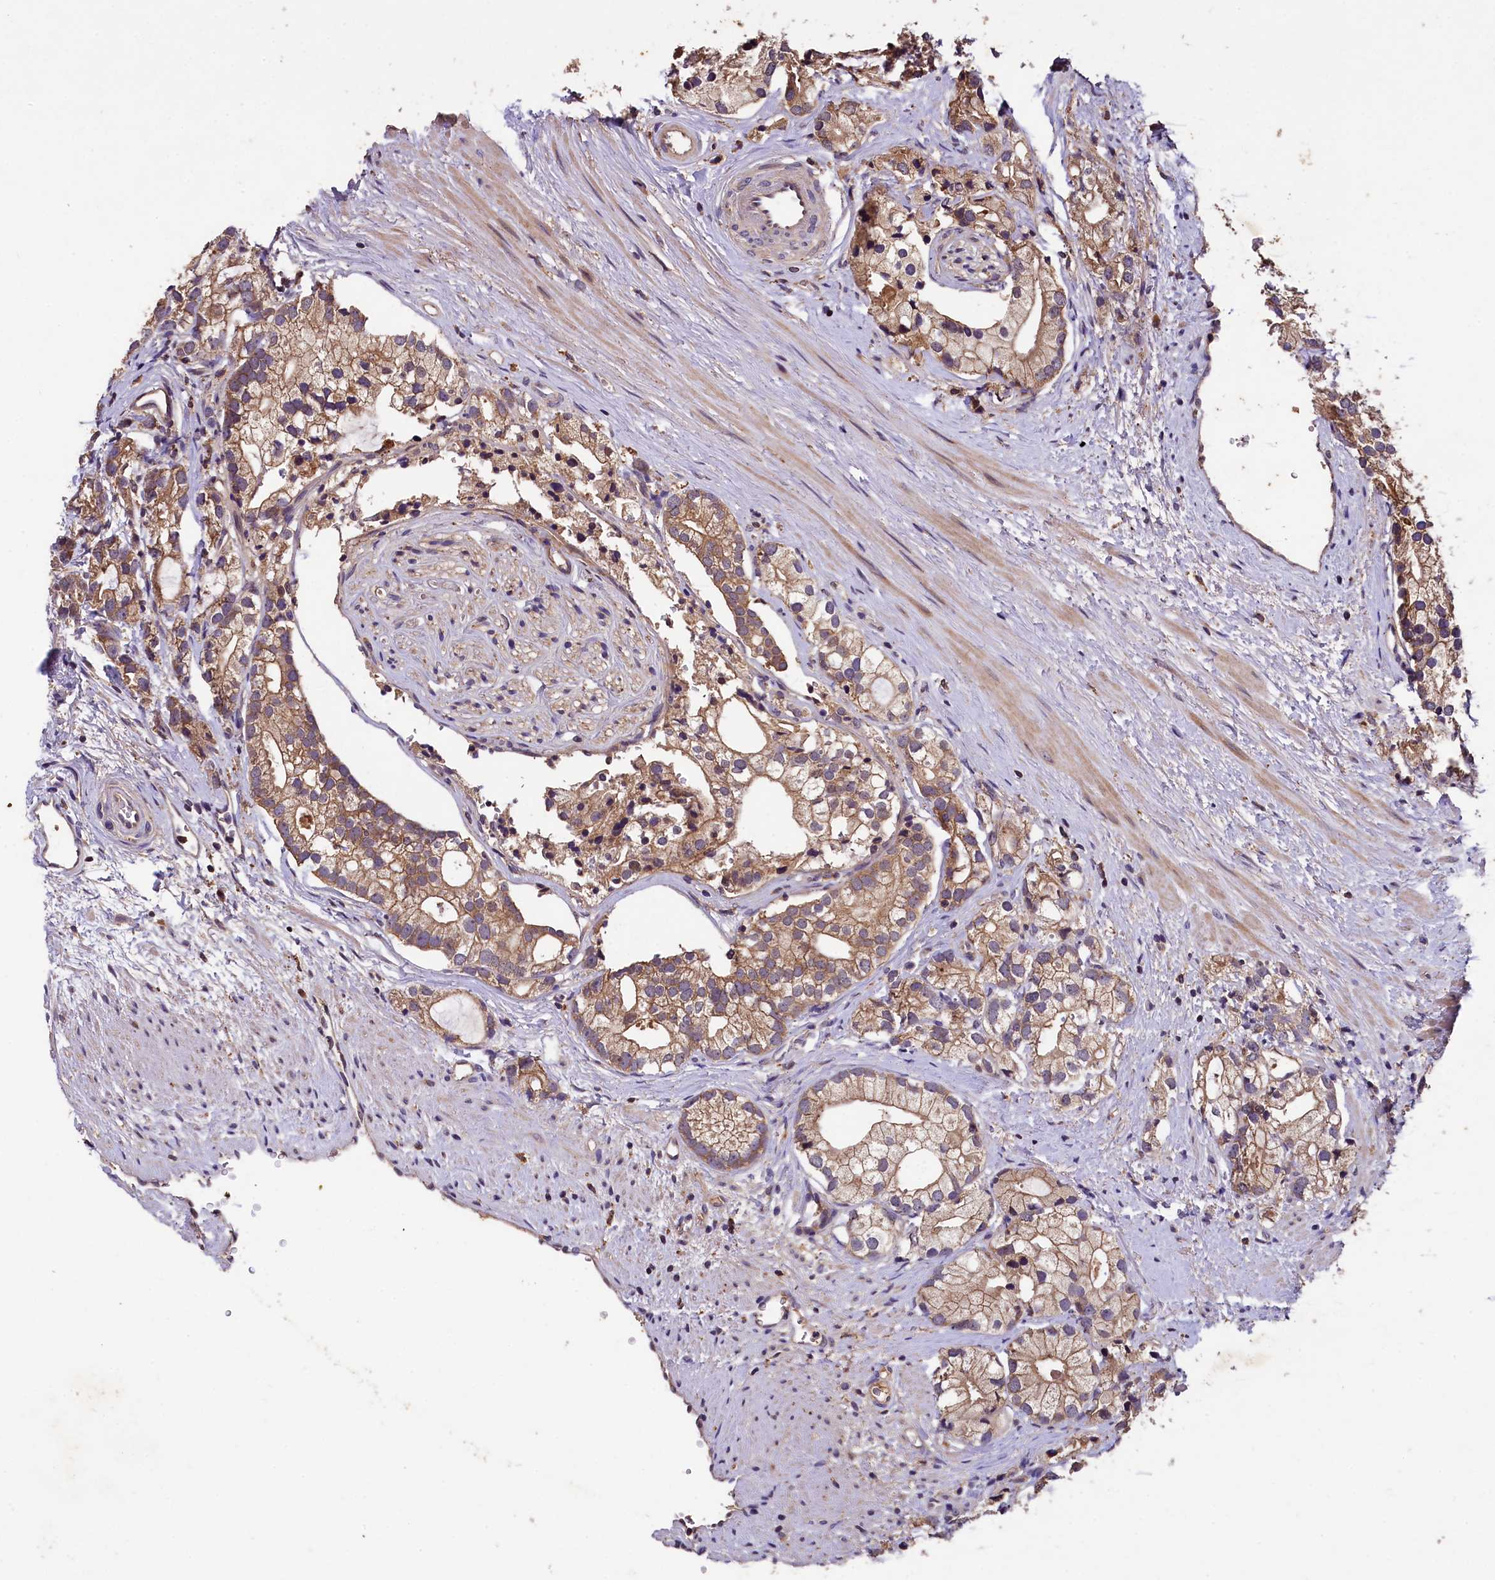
{"staining": {"intensity": "moderate", "quantity": ">75%", "location": "cytoplasmic/membranous"}, "tissue": "prostate cancer", "cell_type": "Tumor cells", "image_type": "cancer", "snomed": [{"axis": "morphology", "description": "Adenocarcinoma, High grade"}, {"axis": "topography", "description": "Prostate"}], "caption": "Immunohistochemical staining of prostate cancer reveals moderate cytoplasmic/membranous protein expression in about >75% of tumor cells. (Brightfield microscopy of DAB IHC at high magnification).", "gene": "PLXNB1", "patient": {"sex": "male", "age": 75}}